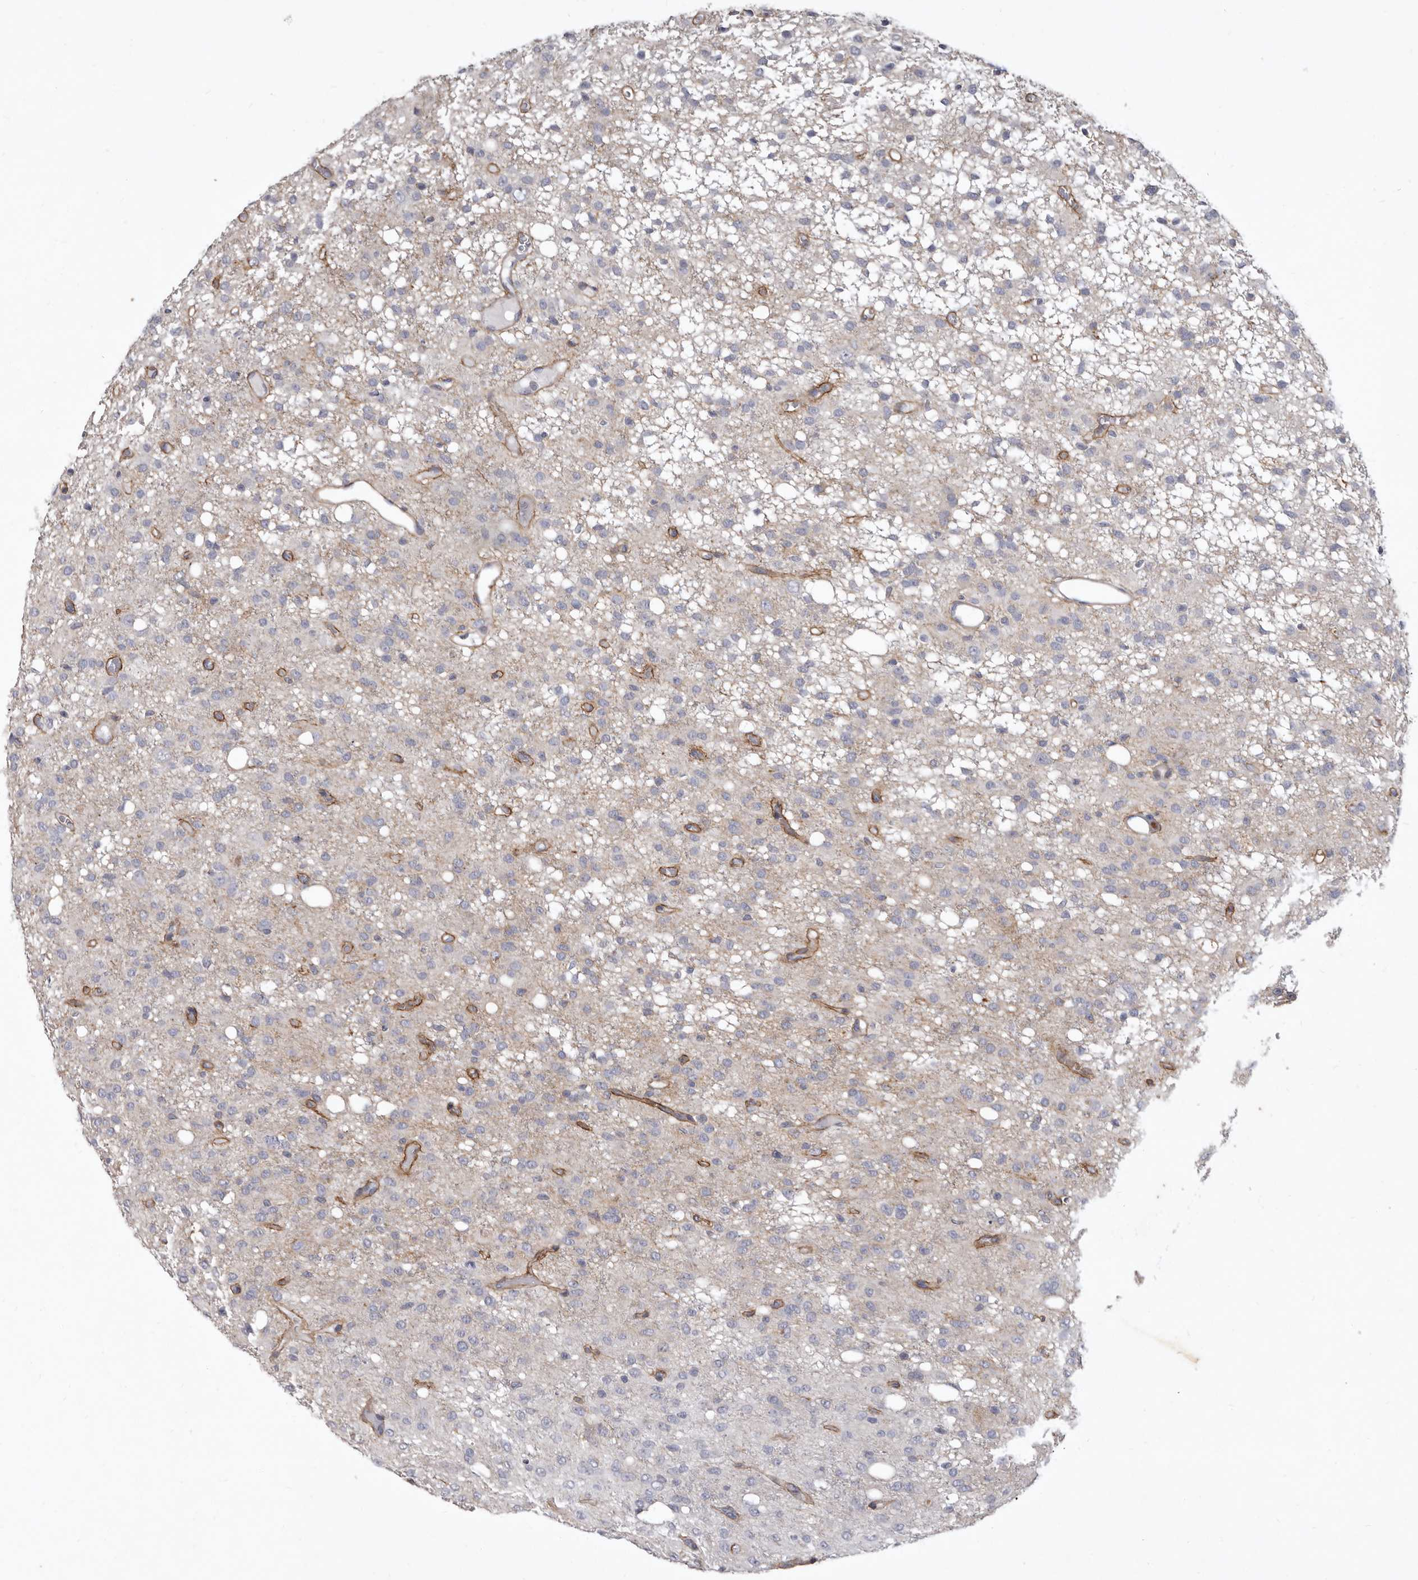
{"staining": {"intensity": "negative", "quantity": "none", "location": "none"}, "tissue": "glioma", "cell_type": "Tumor cells", "image_type": "cancer", "snomed": [{"axis": "morphology", "description": "Glioma, malignant, High grade"}, {"axis": "topography", "description": "Brain"}], "caption": "Immunohistochemistry (IHC) histopathology image of human malignant glioma (high-grade) stained for a protein (brown), which shows no staining in tumor cells. (Stains: DAB IHC with hematoxylin counter stain, Microscopy: brightfield microscopy at high magnification).", "gene": "P2RX6", "patient": {"sex": "female", "age": 59}}